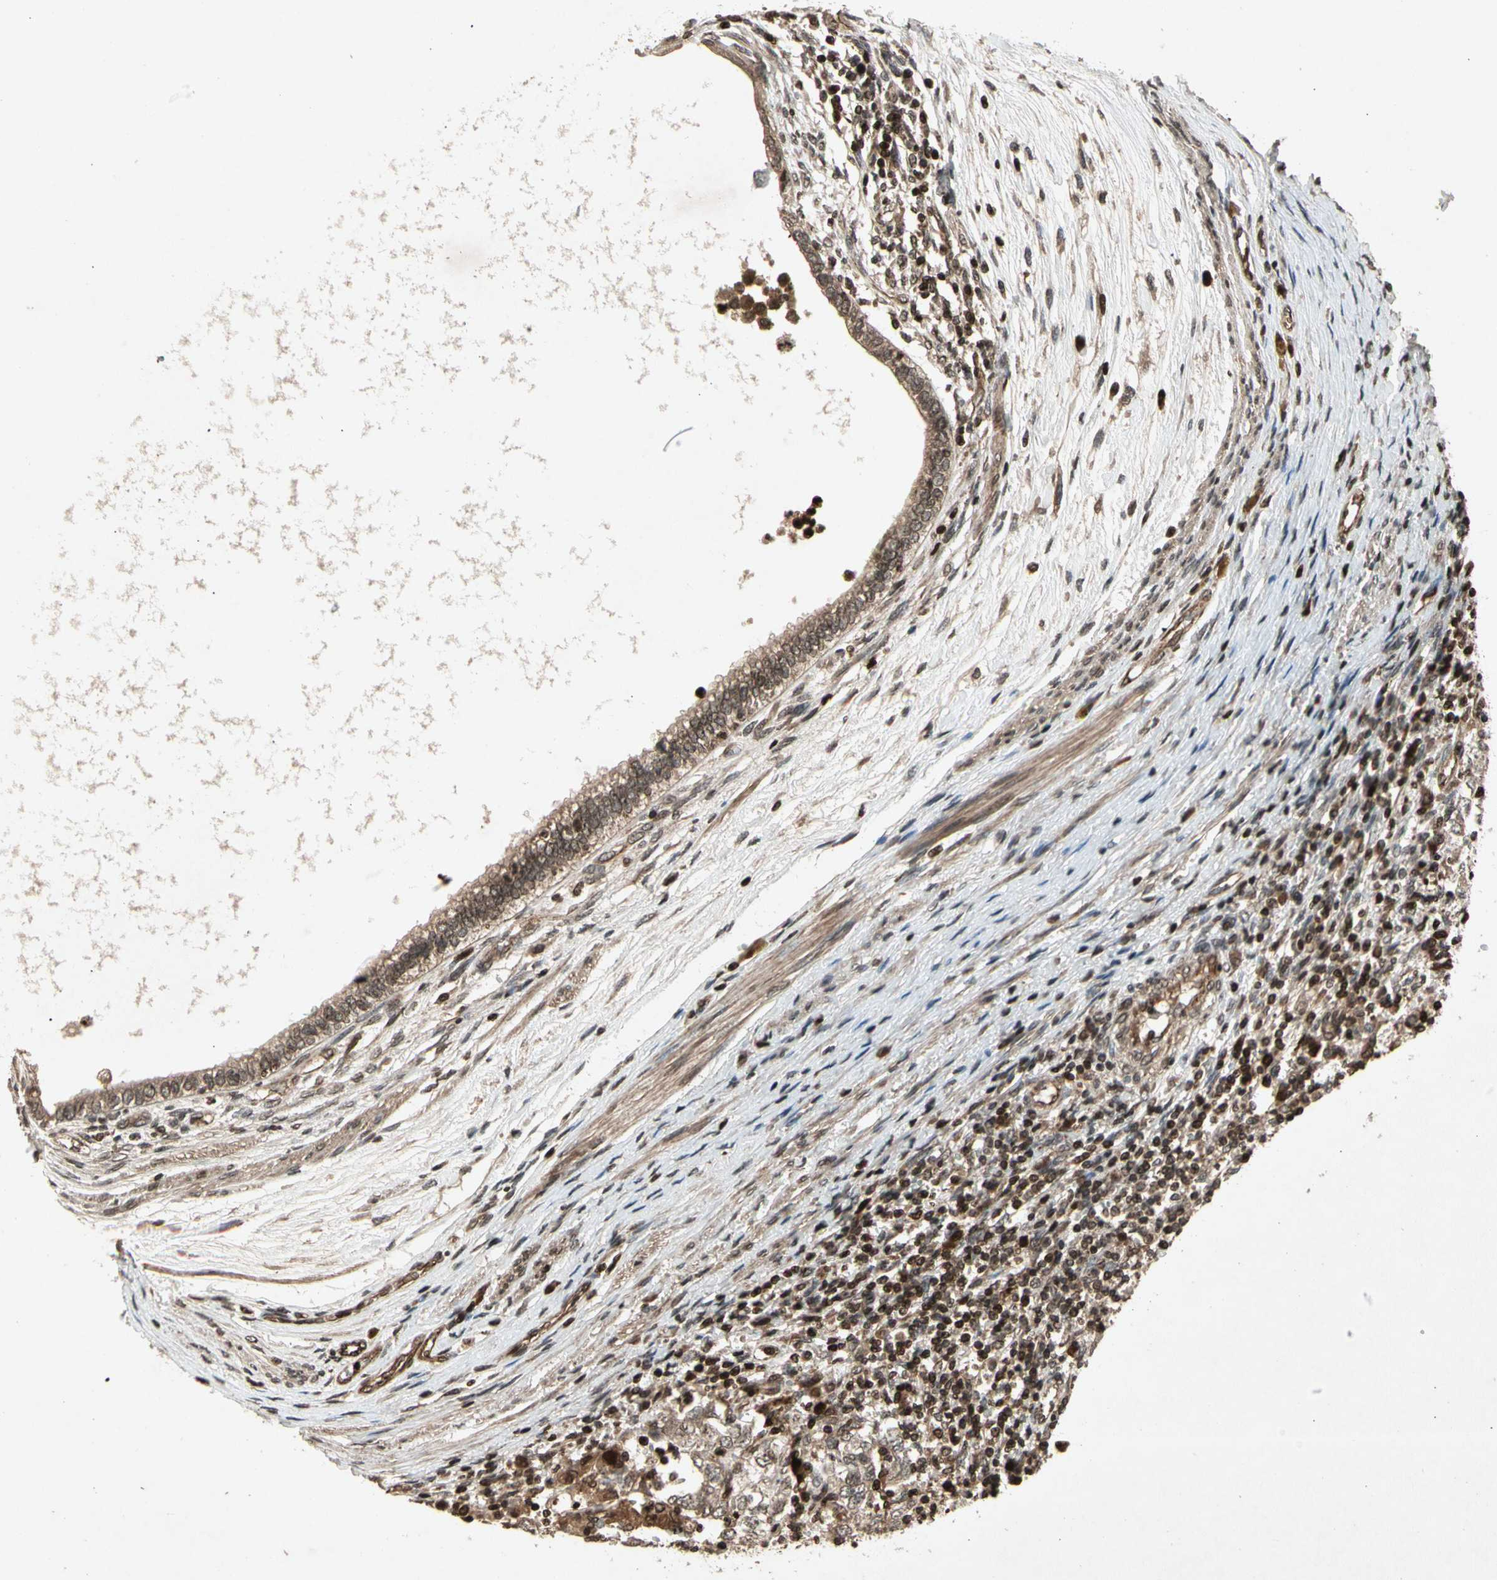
{"staining": {"intensity": "moderate", "quantity": ">75%", "location": "cytoplasmic/membranous"}, "tissue": "testis cancer", "cell_type": "Tumor cells", "image_type": "cancer", "snomed": [{"axis": "morphology", "description": "Carcinoma, Embryonal, NOS"}, {"axis": "topography", "description": "Testis"}], "caption": "Testis embryonal carcinoma tissue exhibits moderate cytoplasmic/membranous staining in approximately >75% of tumor cells", "gene": "GLRX", "patient": {"sex": "male", "age": 26}}